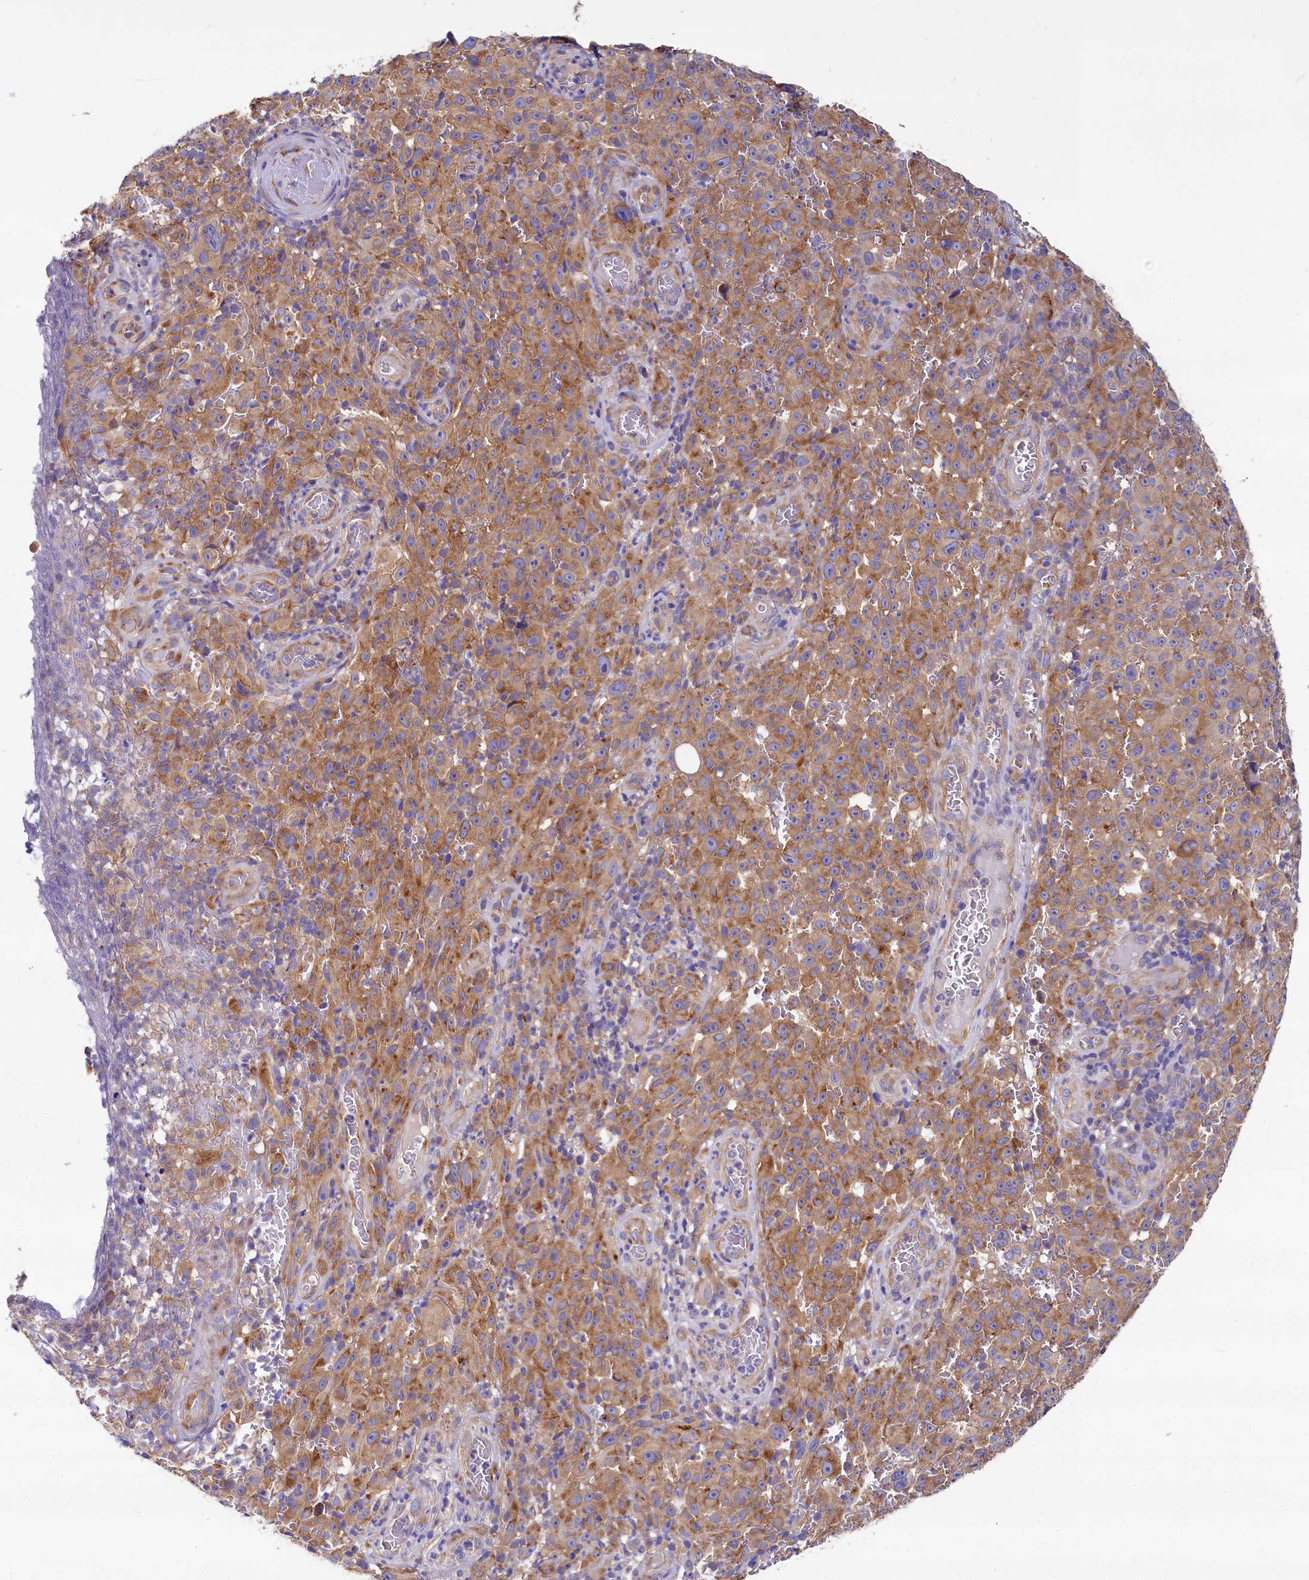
{"staining": {"intensity": "moderate", "quantity": ">75%", "location": "cytoplasmic/membranous"}, "tissue": "melanoma", "cell_type": "Tumor cells", "image_type": "cancer", "snomed": [{"axis": "morphology", "description": "Malignant melanoma, NOS"}, {"axis": "topography", "description": "Skin"}], "caption": "DAB immunohistochemical staining of malignant melanoma demonstrates moderate cytoplasmic/membranous protein positivity in about >75% of tumor cells.", "gene": "QARS1", "patient": {"sex": "female", "age": 82}}